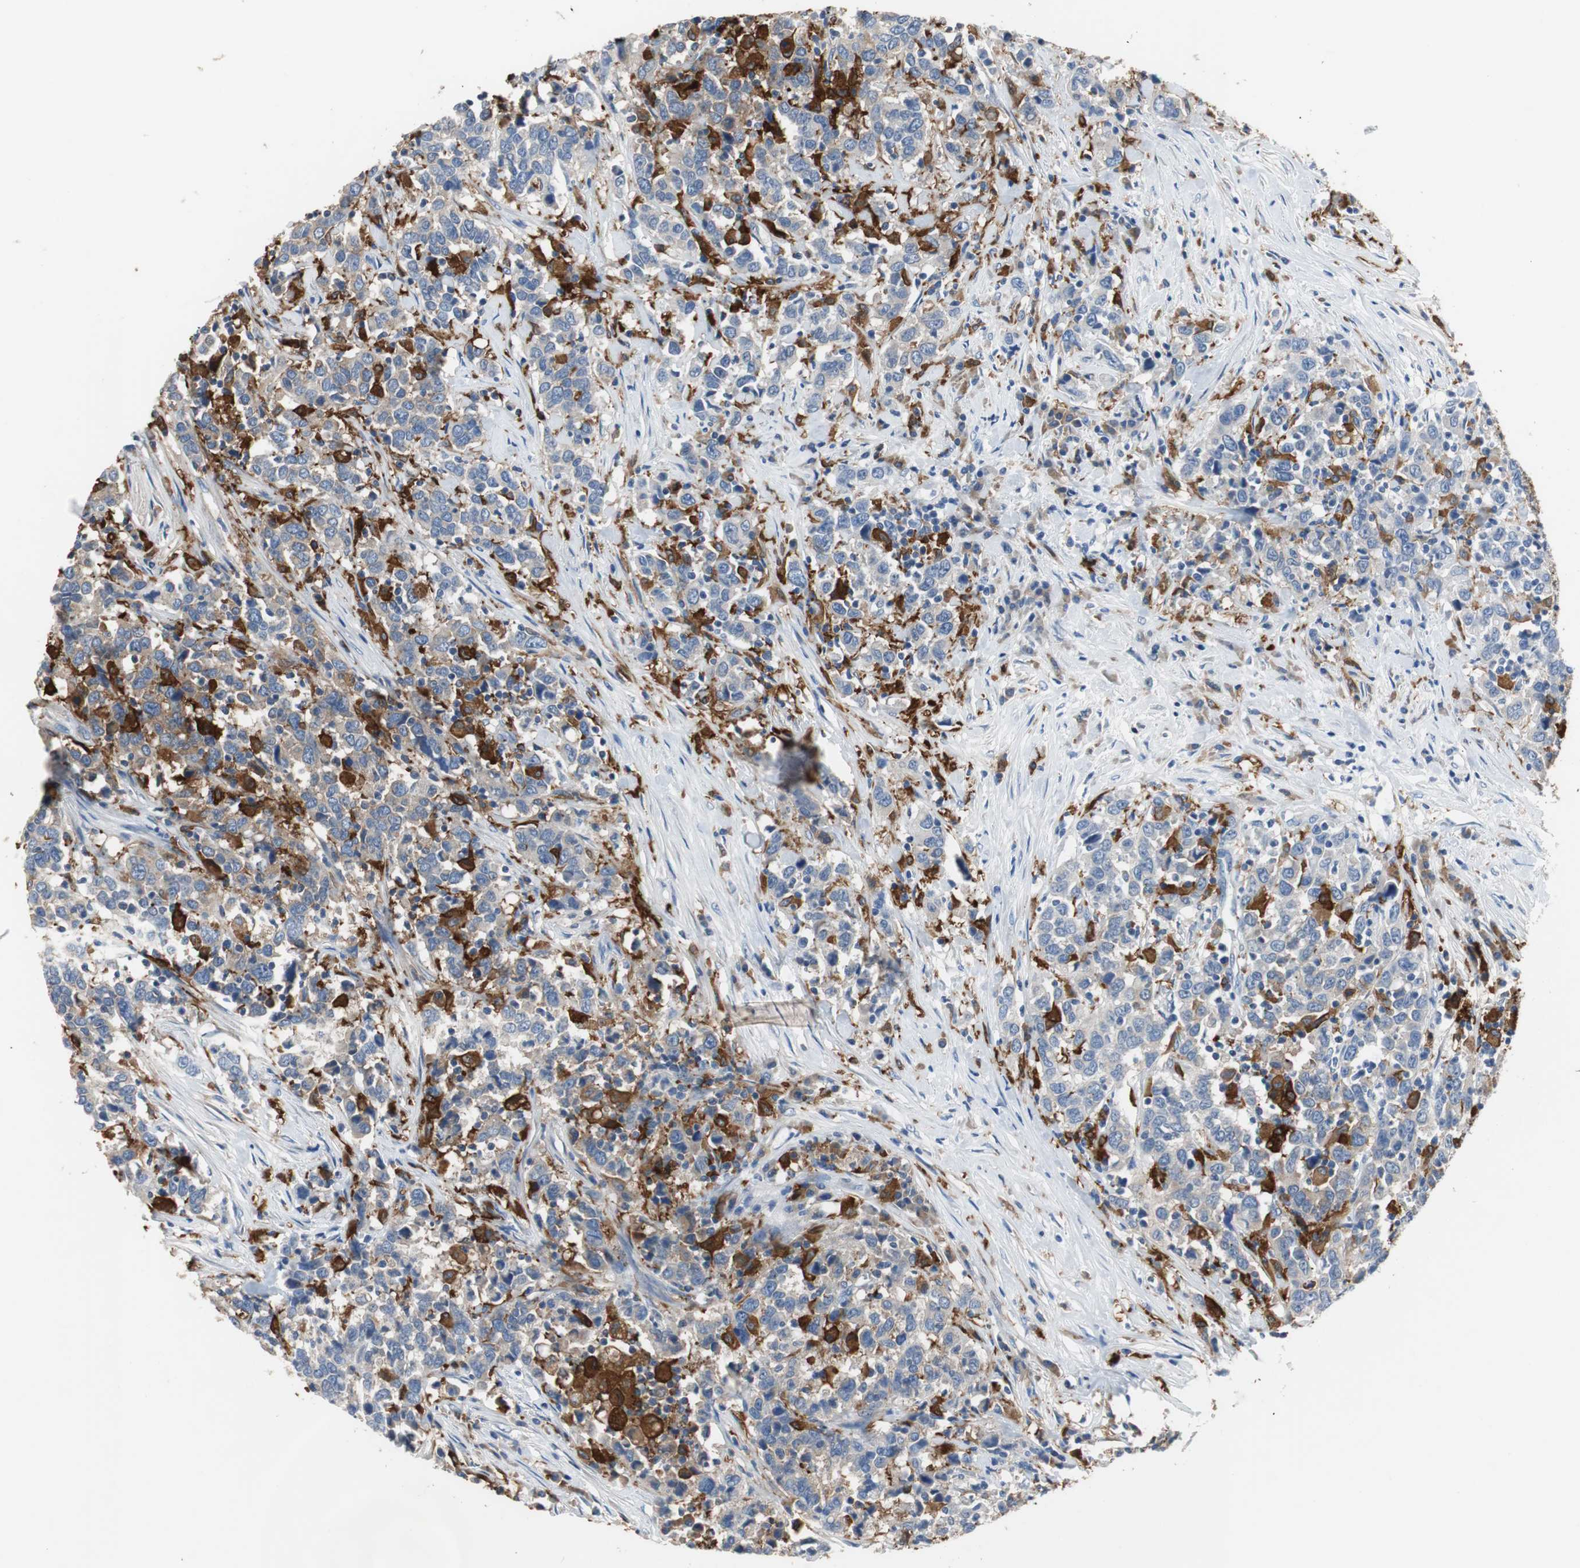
{"staining": {"intensity": "negative", "quantity": "none", "location": "none"}, "tissue": "urothelial cancer", "cell_type": "Tumor cells", "image_type": "cancer", "snomed": [{"axis": "morphology", "description": "Urothelial carcinoma, High grade"}, {"axis": "topography", "description": "Urinary bladder"}], "caption": "Urothelial cancer stained for a protein using immunohistochemistry (IHC) exhibits no positivity tumor cells.", "gene": "PI15", "patient": {"sex": "male", "age": 61}}